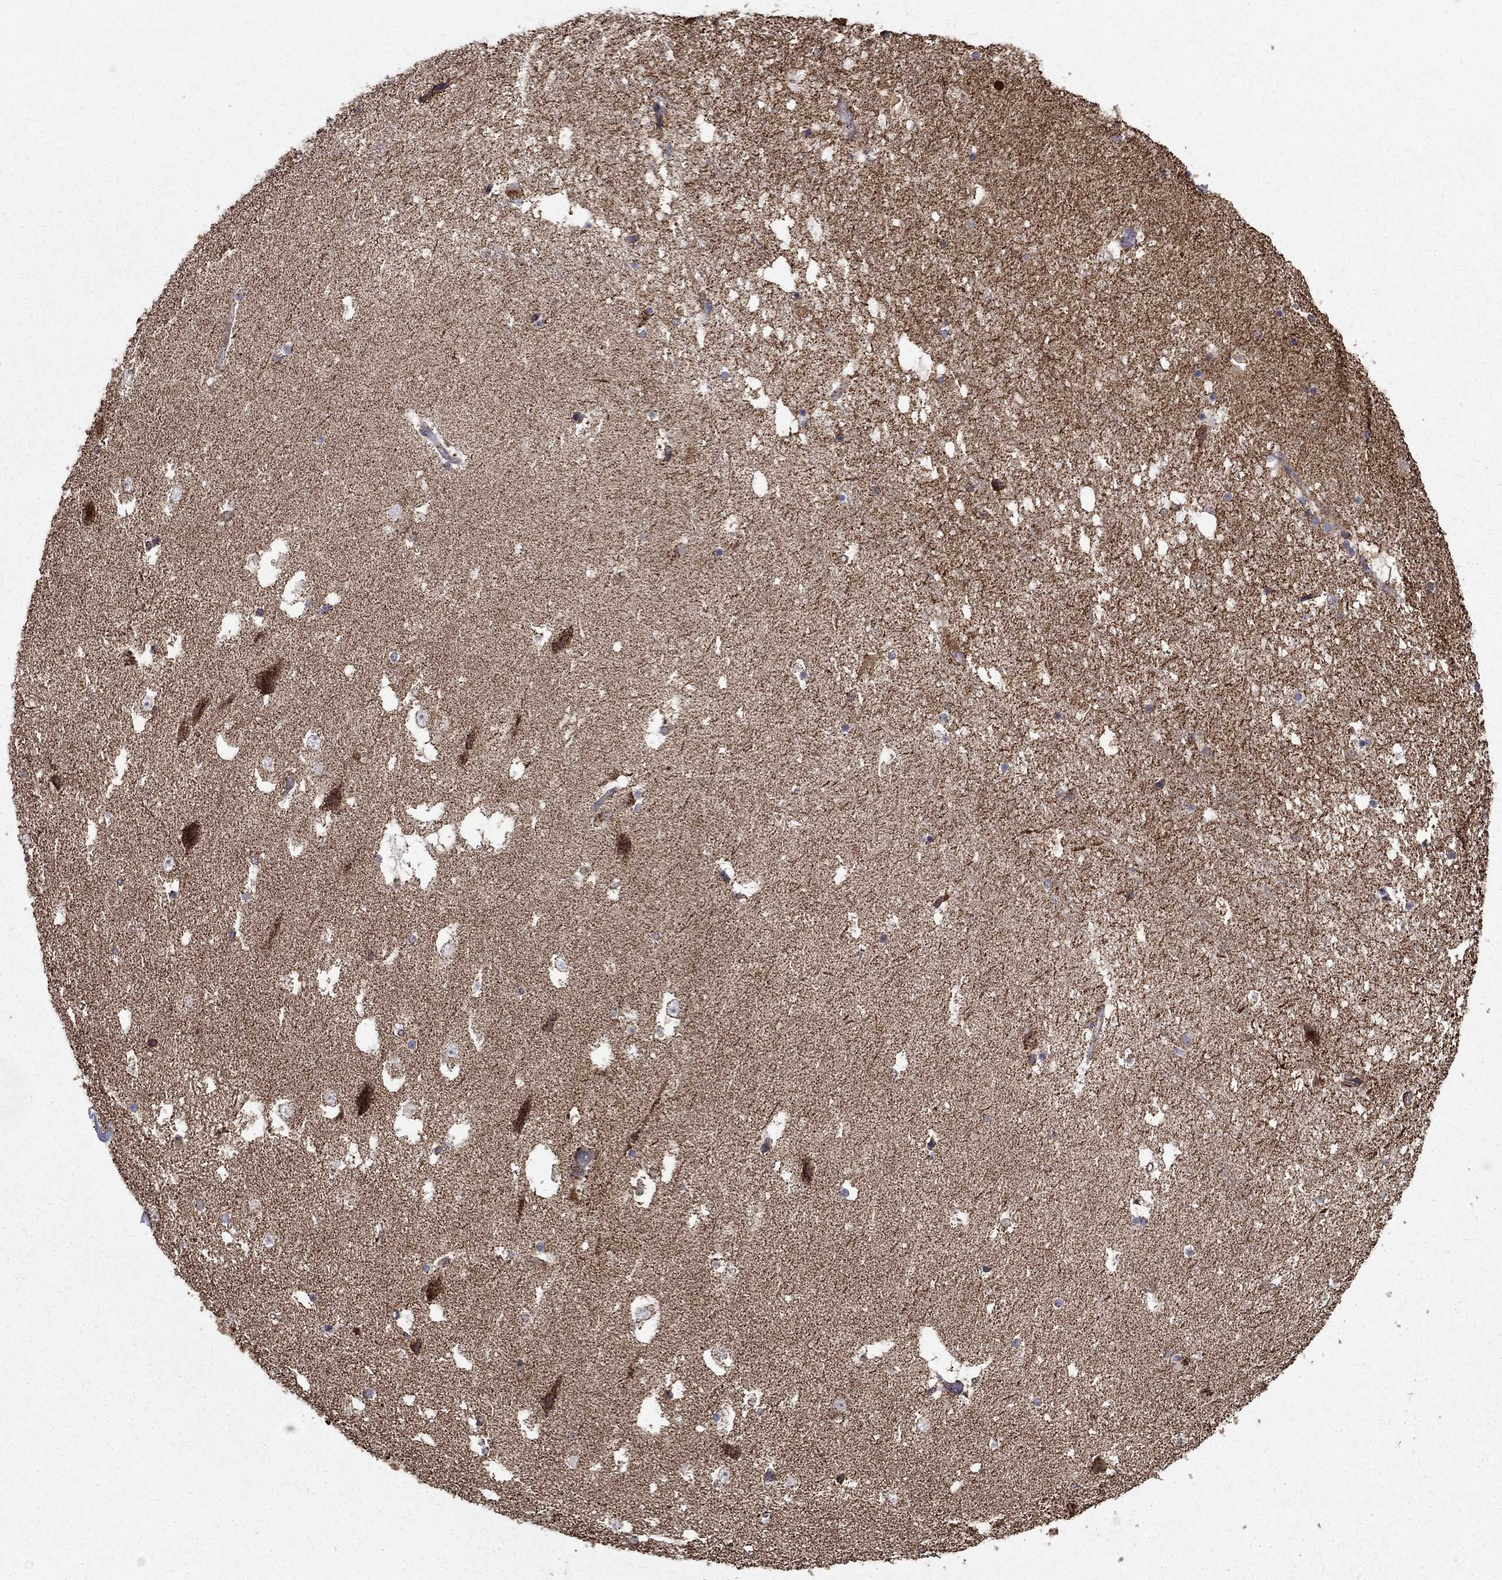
{"staining": {"intensity": "moderate", "quantity": "25%-75%", "location": "cytoplasmic/membranous"}, "tissue": "hippocampus", "cell_type": "Glial cells", "image_type": "normal", "snomed": [{"axis": "morphology", "description": "Normal tissue, NOS"}, {"axis": "topography", "description": "Hippocampus"}], "caption": "The histopathology image shows immunohistochemical staining of normal hippocampus. There is moderate cytoplasmic/membranous positivity is appreciated in about 25%-75% of glial cells.", "gene": "NDUFS8", "patient": {"sex": "male", "age": 51}}